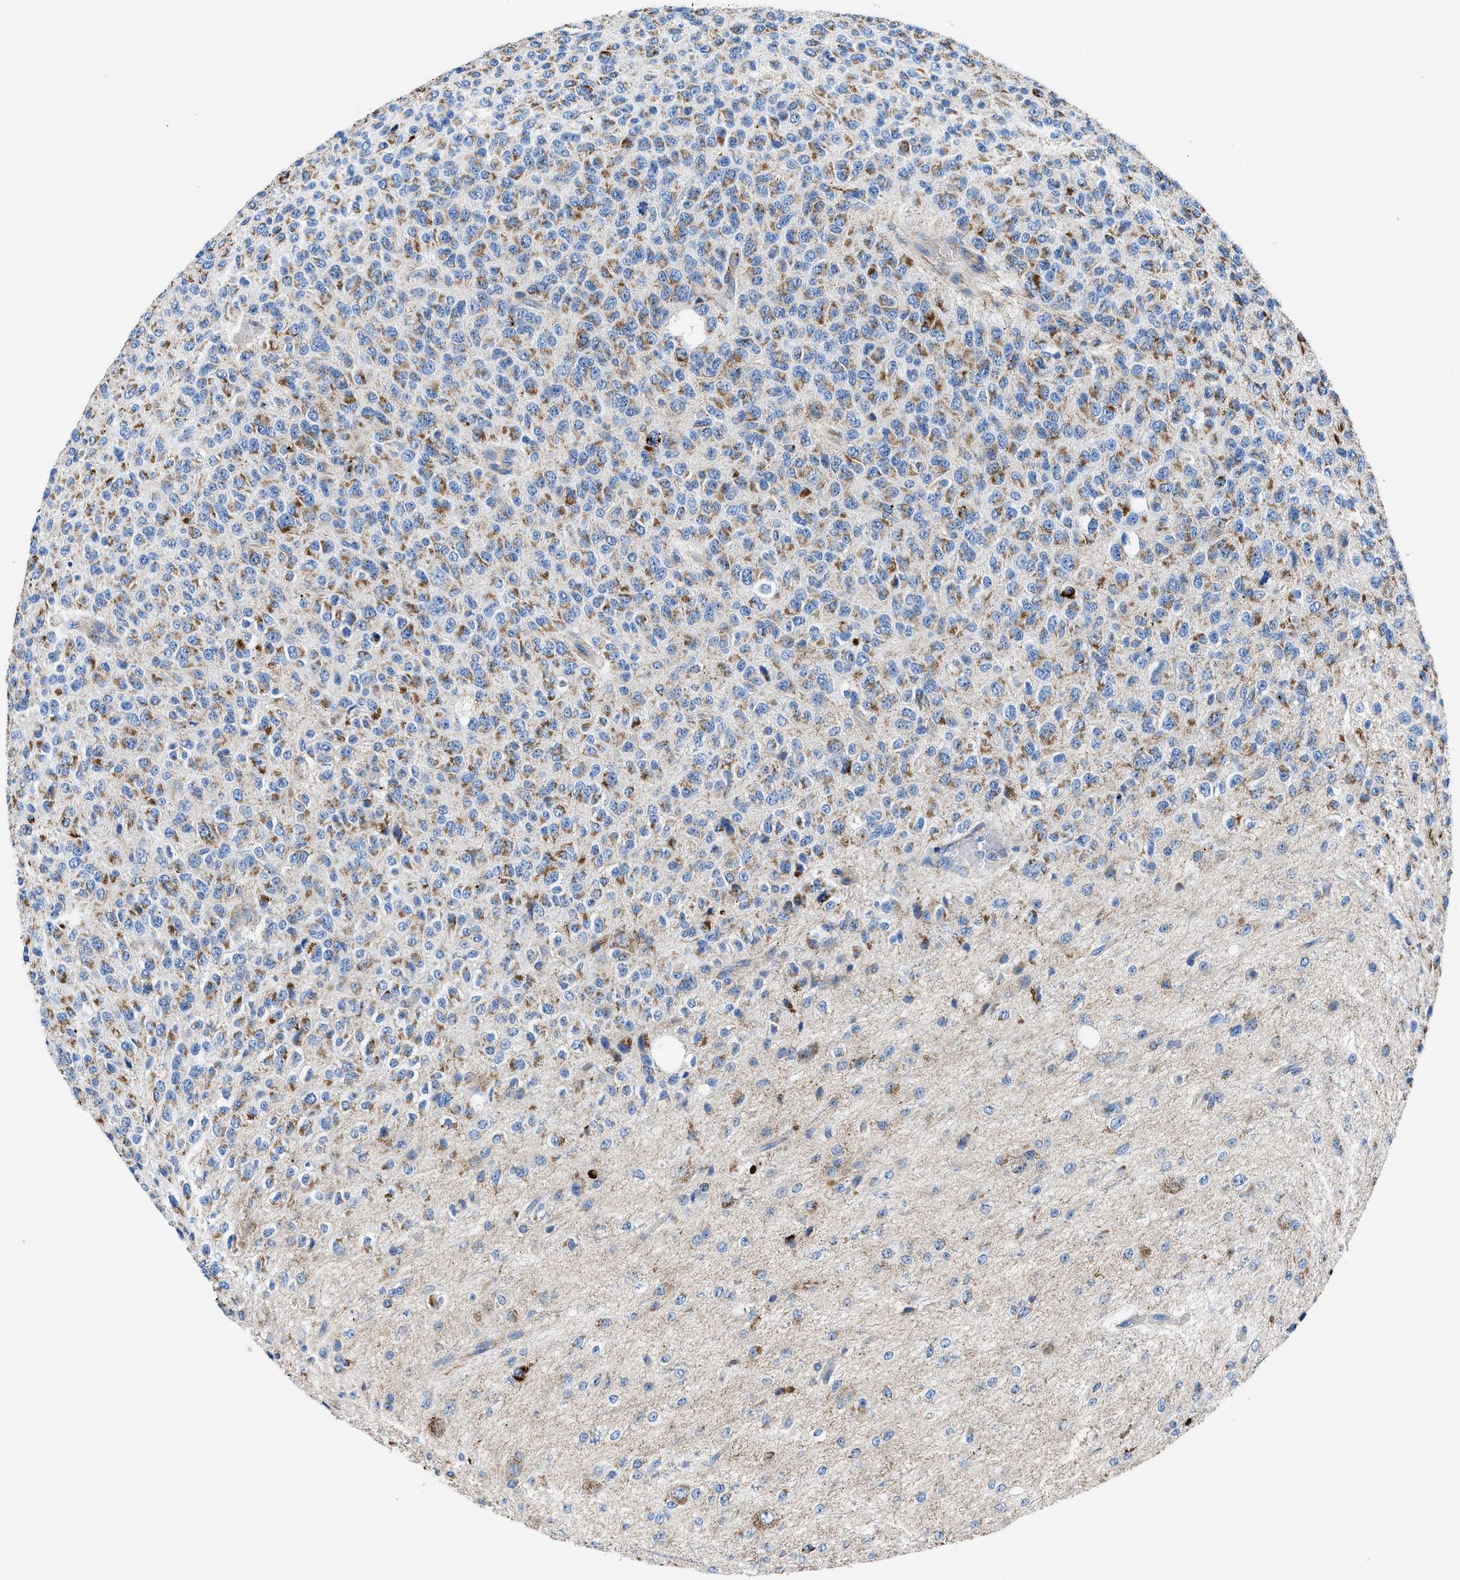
{"staining": {"intensity": "moderate", "quantity": ">75%", "location": "cytoplasmic/membranous"}, "tissue": "glioma", "cell_type": "Tumor cells", "image_type": "cancer", "snomed": [{"axis": "morphology", "description": "Glioma, malignant, High grade"}, {"axis": "topography", "description": "pancreas cauda"}], "caption": "High-power microscopy captured an IHC photomicrograph of malignant glioma (high-grade), revealing moderate cytoplasmic/membranous expression in about >75% of tumor cells. The protein is stained brown, and the nuclei are stained in blue (DAB IHC with brightfield microscopy, high magnification).", "gene": "ZDHHC3", "patient": {"sex": "male", "age": 60}}